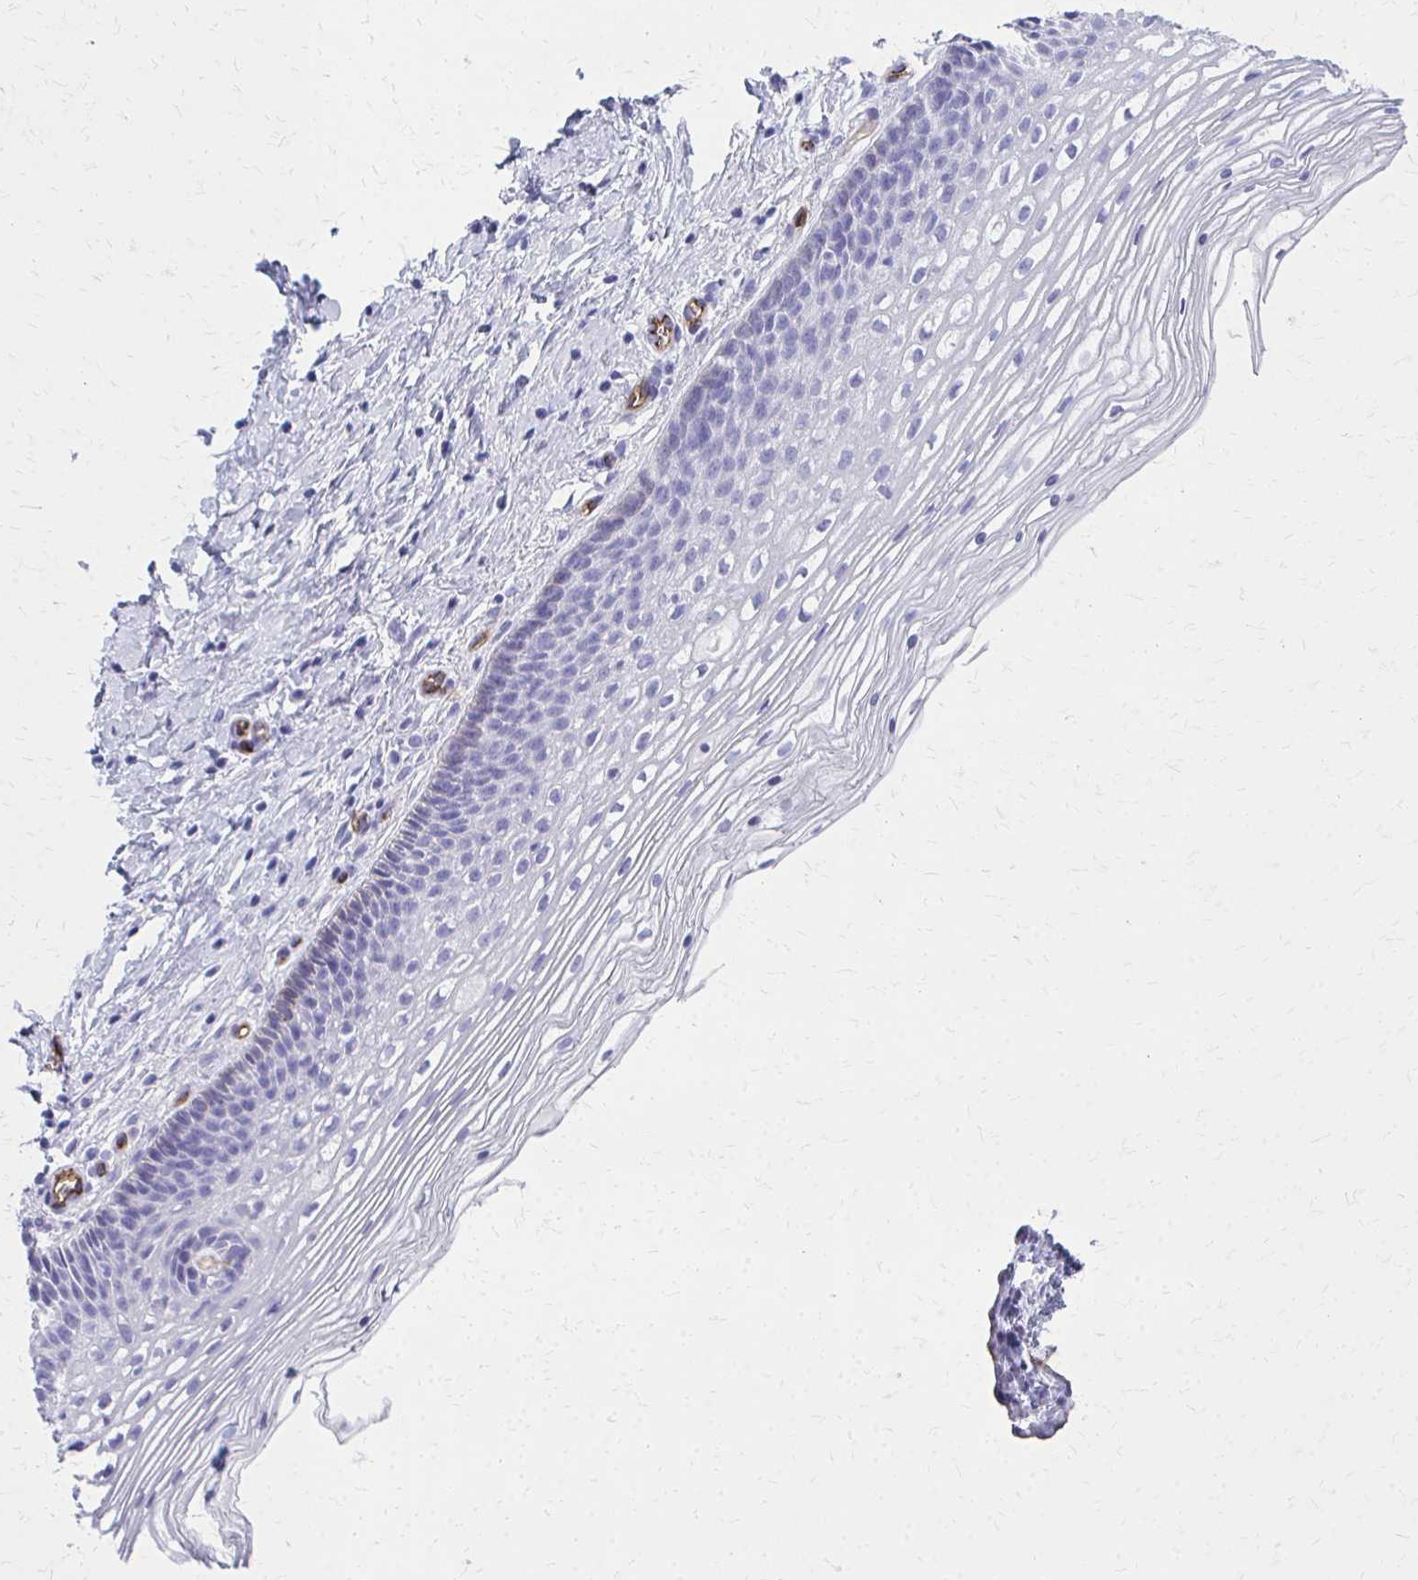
{"staining": {"intensity": "negative", "quantity": "none", "location": "none"}, "tissue": "cervix", "cell_type": "Glandular cells", "image_type": "normal", "snomed": [{"axis": "morphology", "description": "Normal tissue, NOS"}, {"axis": "topography", "description": "Cervix"}], "caption": "The image shows no significant staining in glandular cells of cervix. (DAB (3,3'-diaminobenzidine) immunohistochemistry (IHC), high magnification).", "gene": "TPSG1", "patient": {"sex": "female", "age": 34}}